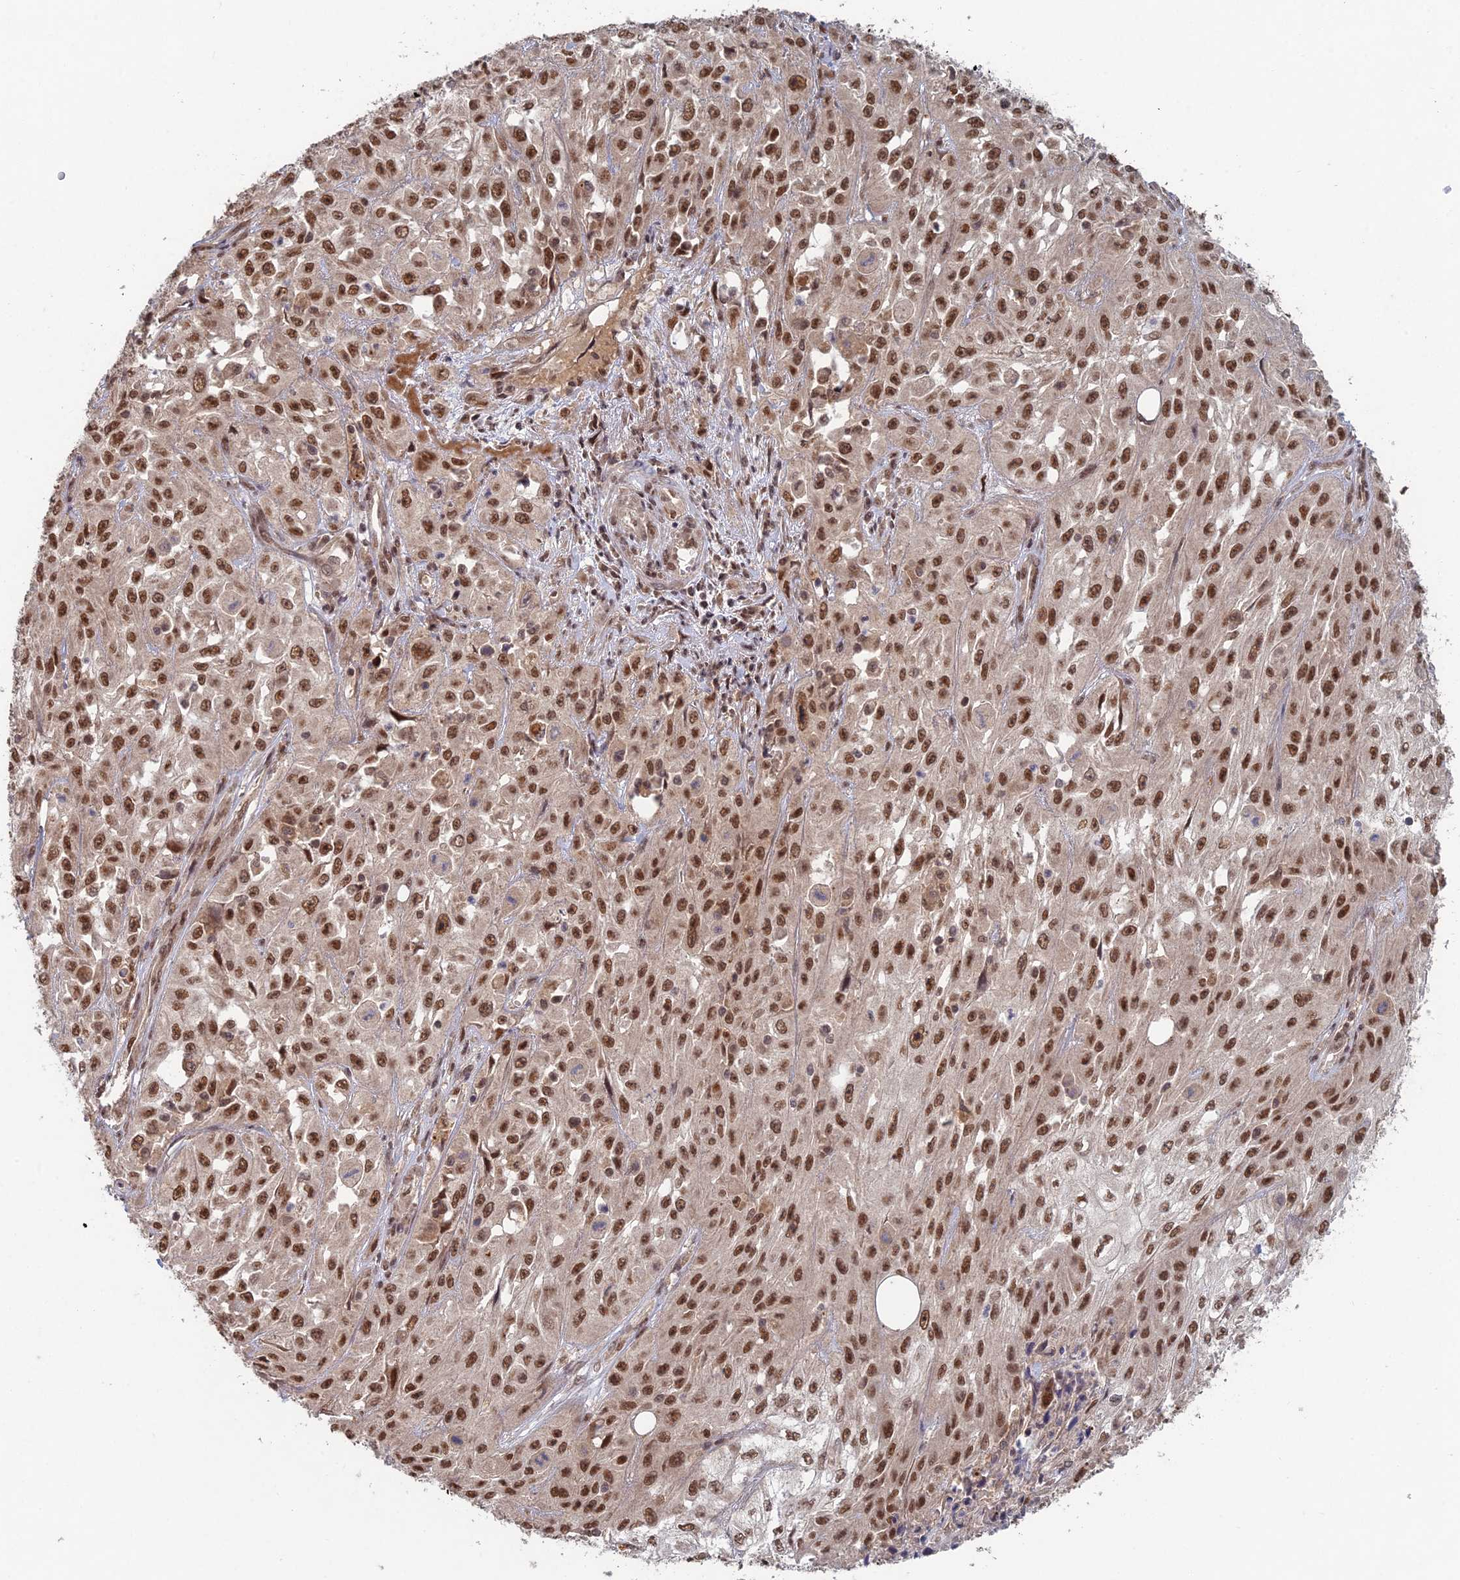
{"staining": {"intensity": "moderate", "quantity": ">75%", "location": "nuclear"}, "tissue": "skin cancer", "cell_type": "Tumor cells", "image_type": "cancer", "snomed": [{"axis": "morphology", "description": "Squamous cell carcinoma, NOS"}, {"axis": "morphology", "description": "Squamous cell carcinoma, metastatic, NOS"}, {"axis": "topography", "description": "Skin"}, {"axis": "topography", "description": "Lymph node"}], "caption": "This photomicrograph displays immunohistochemistry staining of human skin cancer, with medium moderate nuclear expression in approximately >75% of tumor cells.", "gene": "RANBP3", "patient": {"sex": "male", "age": 75}}